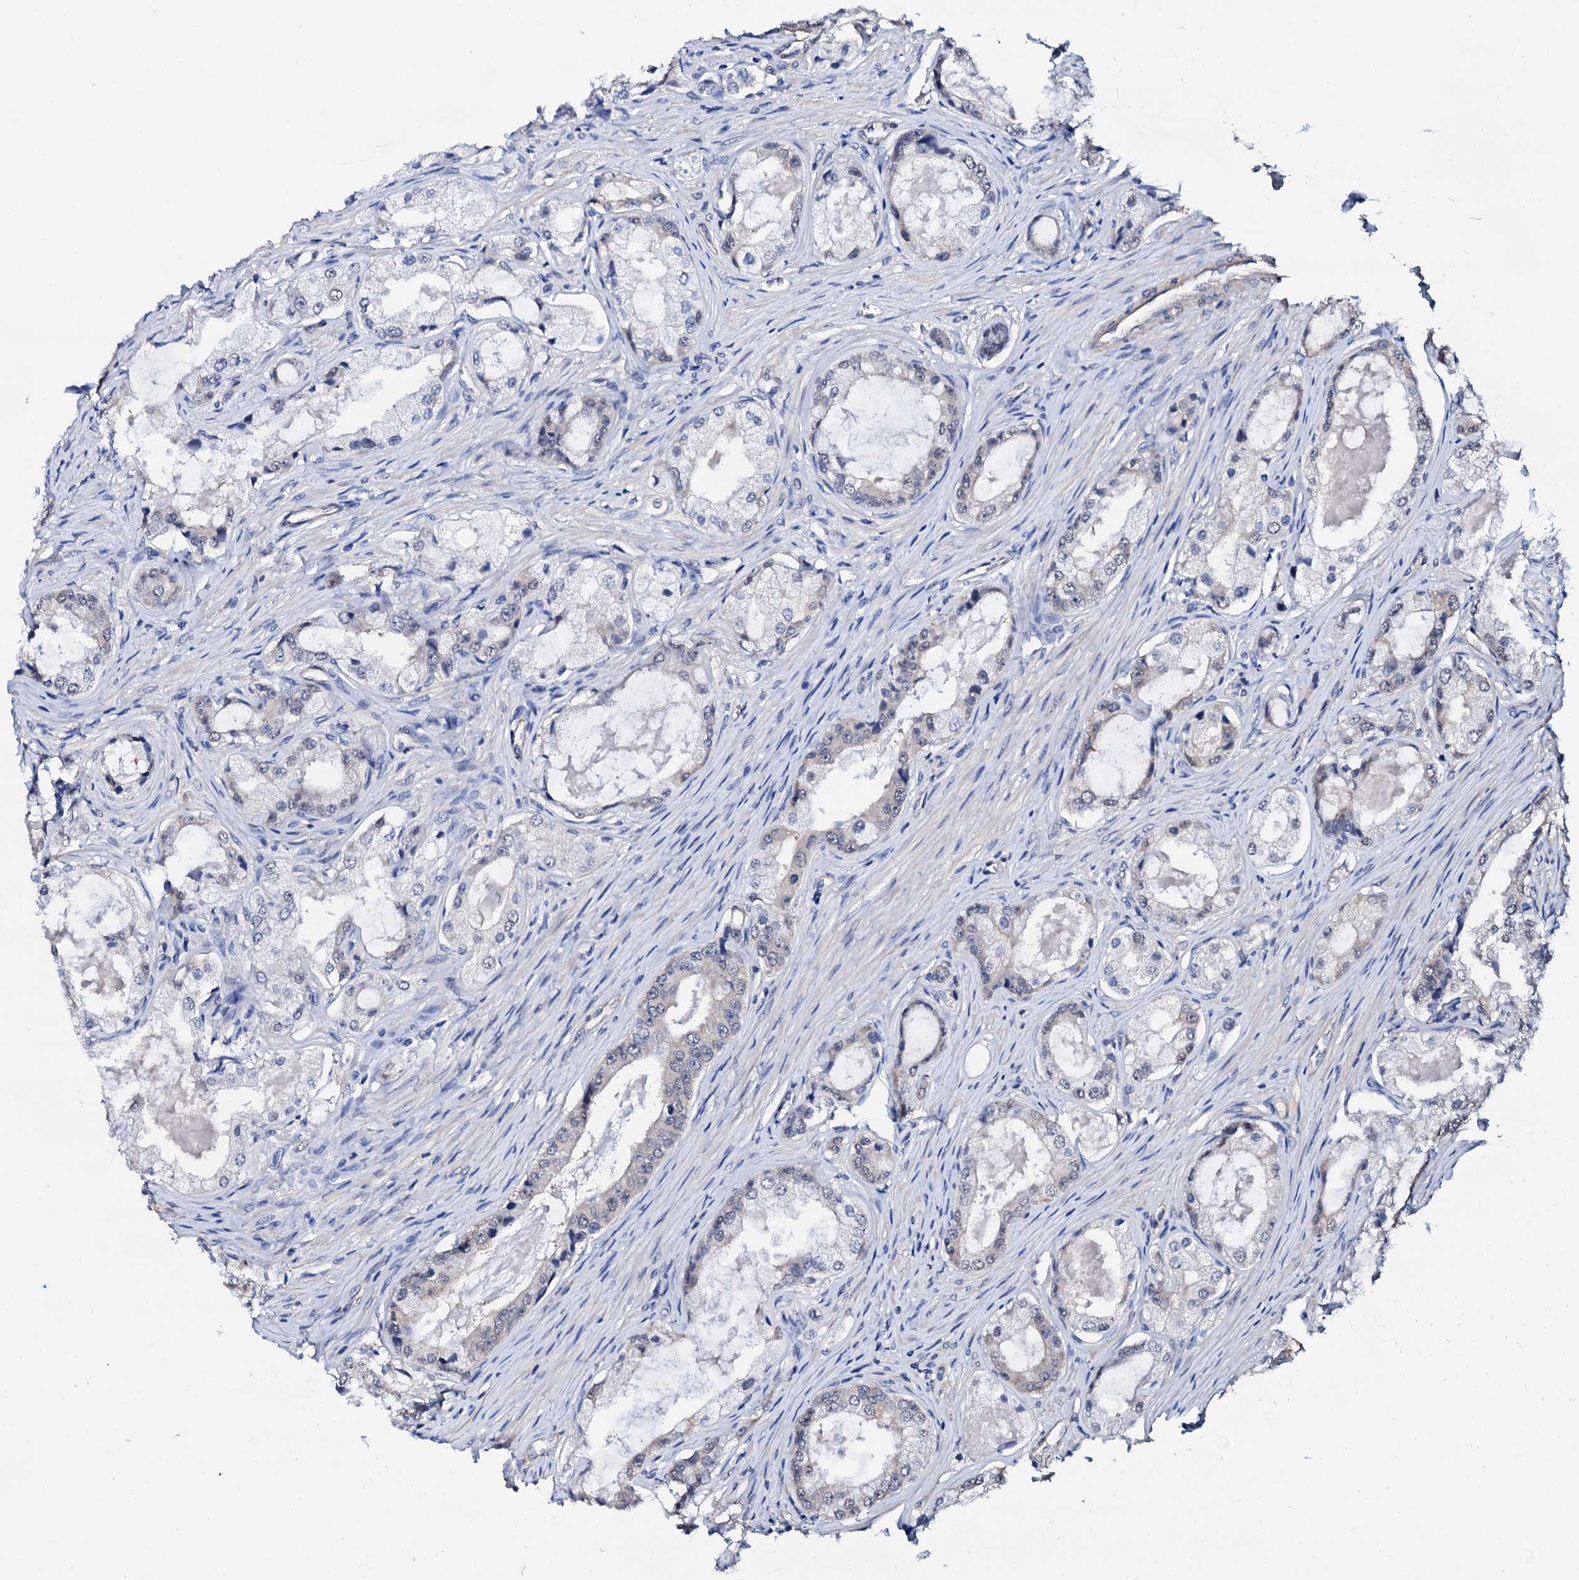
{"staining": {"intensity": "negative", "quantity": "none", "location": "none"}, "tissue": "prostate cancer", "cell_type": "Tumor cells", "image_type": "cancer", "snomed": [{"axis": "morphology", "description": "Adenocarcinoma, Low grade"}, {"axis": "topography", "description": "Prostate"}], "caption": "Immunohistochemistry (IHC) photomicrograph of human prostate low-grade adenocarcinoma stained for a protein (brown), which reveals no staining in tumor cells.", "gene": "CSN2", "patient": {"sex": "male", "age": 68}}